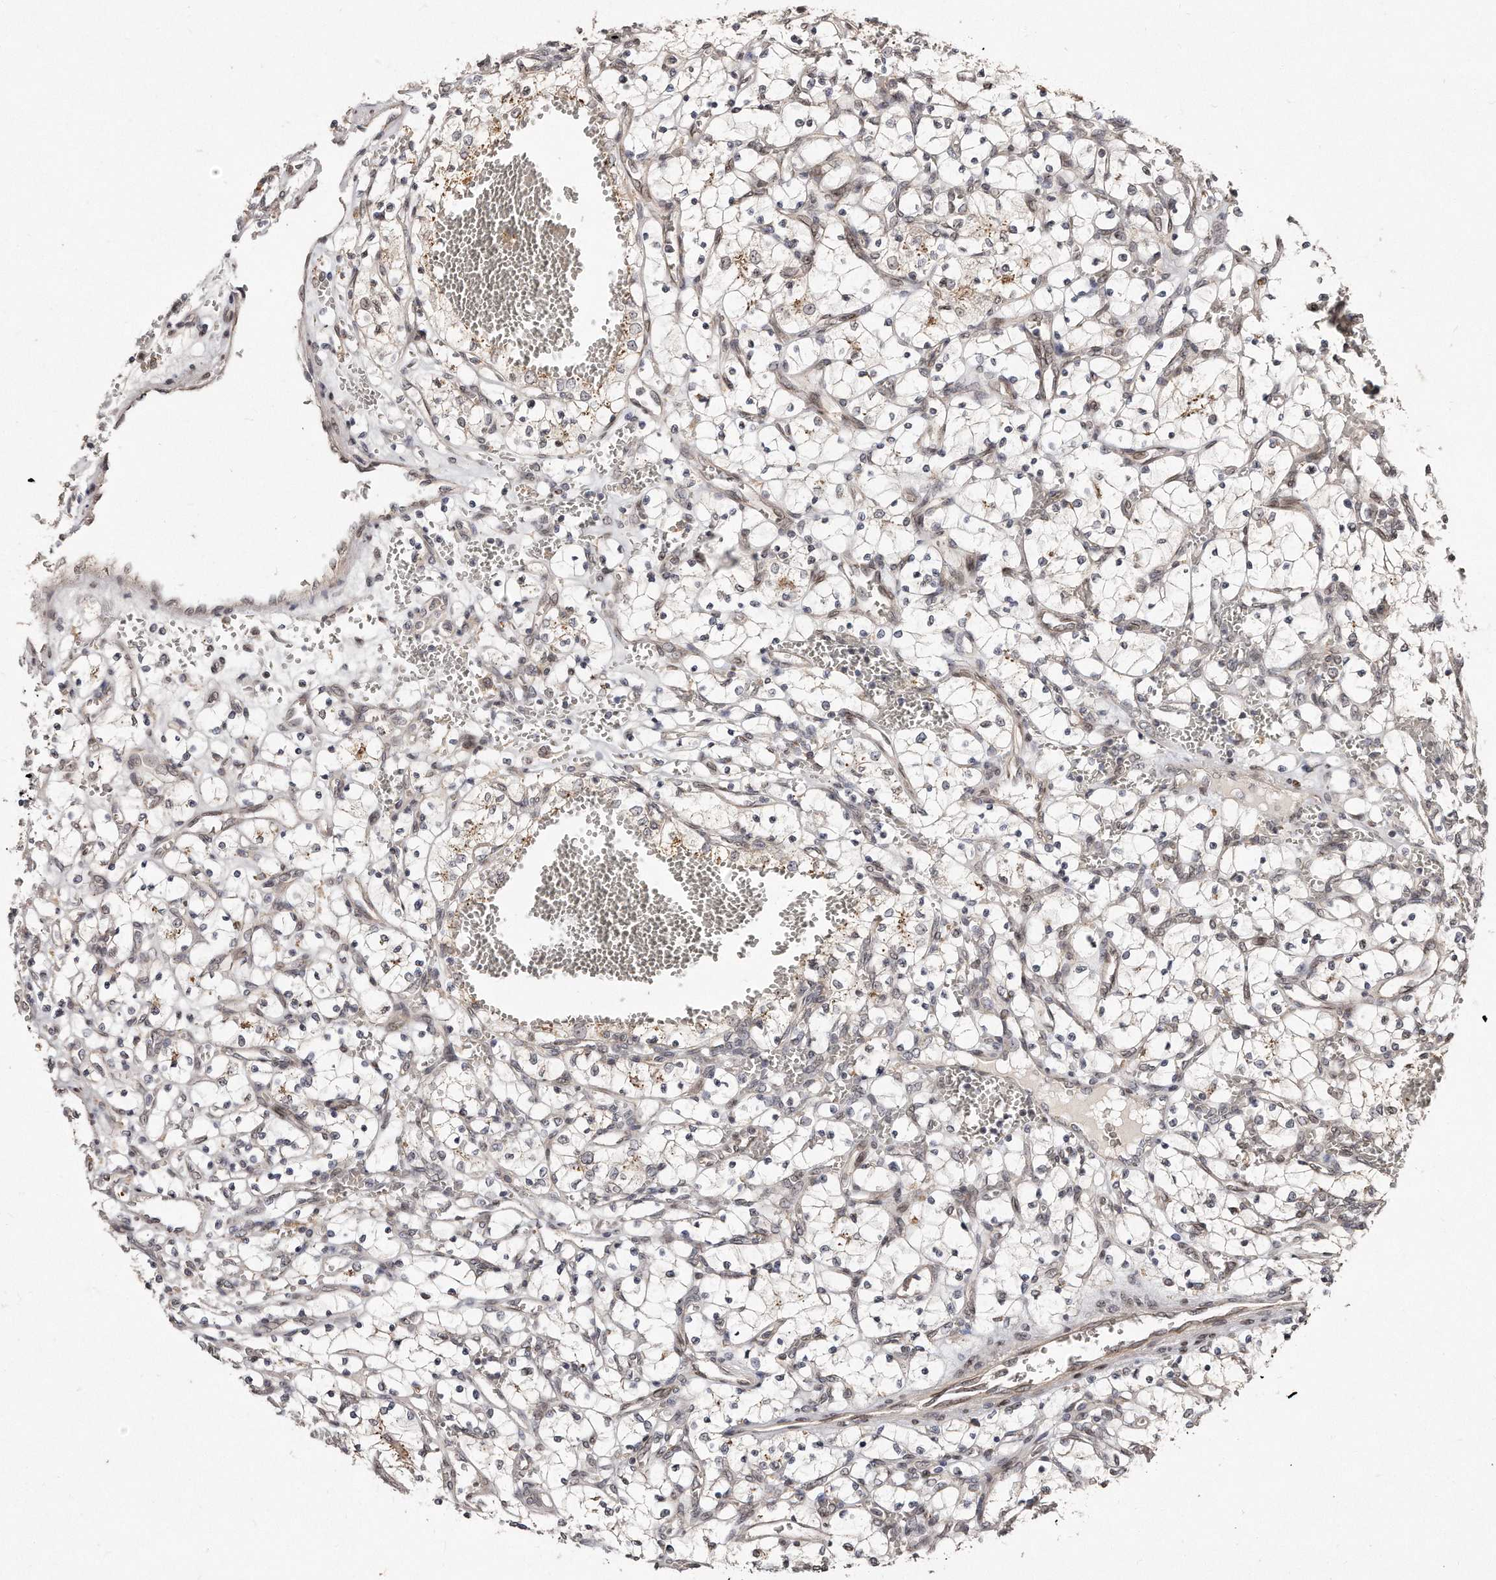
{"staining": {"intensity": "negative", "quantity": "none", "location": "none"}, "tissue": "renal cancer", "cell_type": "Tumor cells", "image_type": "cancer", "snomed": [{"axis": "morphology", "description": "Adenocarcinoma, NOS"}, {"axis": "topography", "description": "Kidney"}], "caption": "High magnification brightfield microscopy of renal cancer (adenocarcinoma) stained with DAB (brown) and counterstained with hematoxylin (blue): tumor cells show no significant staining.", "gene": "HASPIN", "patient": {"sex": "female", "age": 69}}